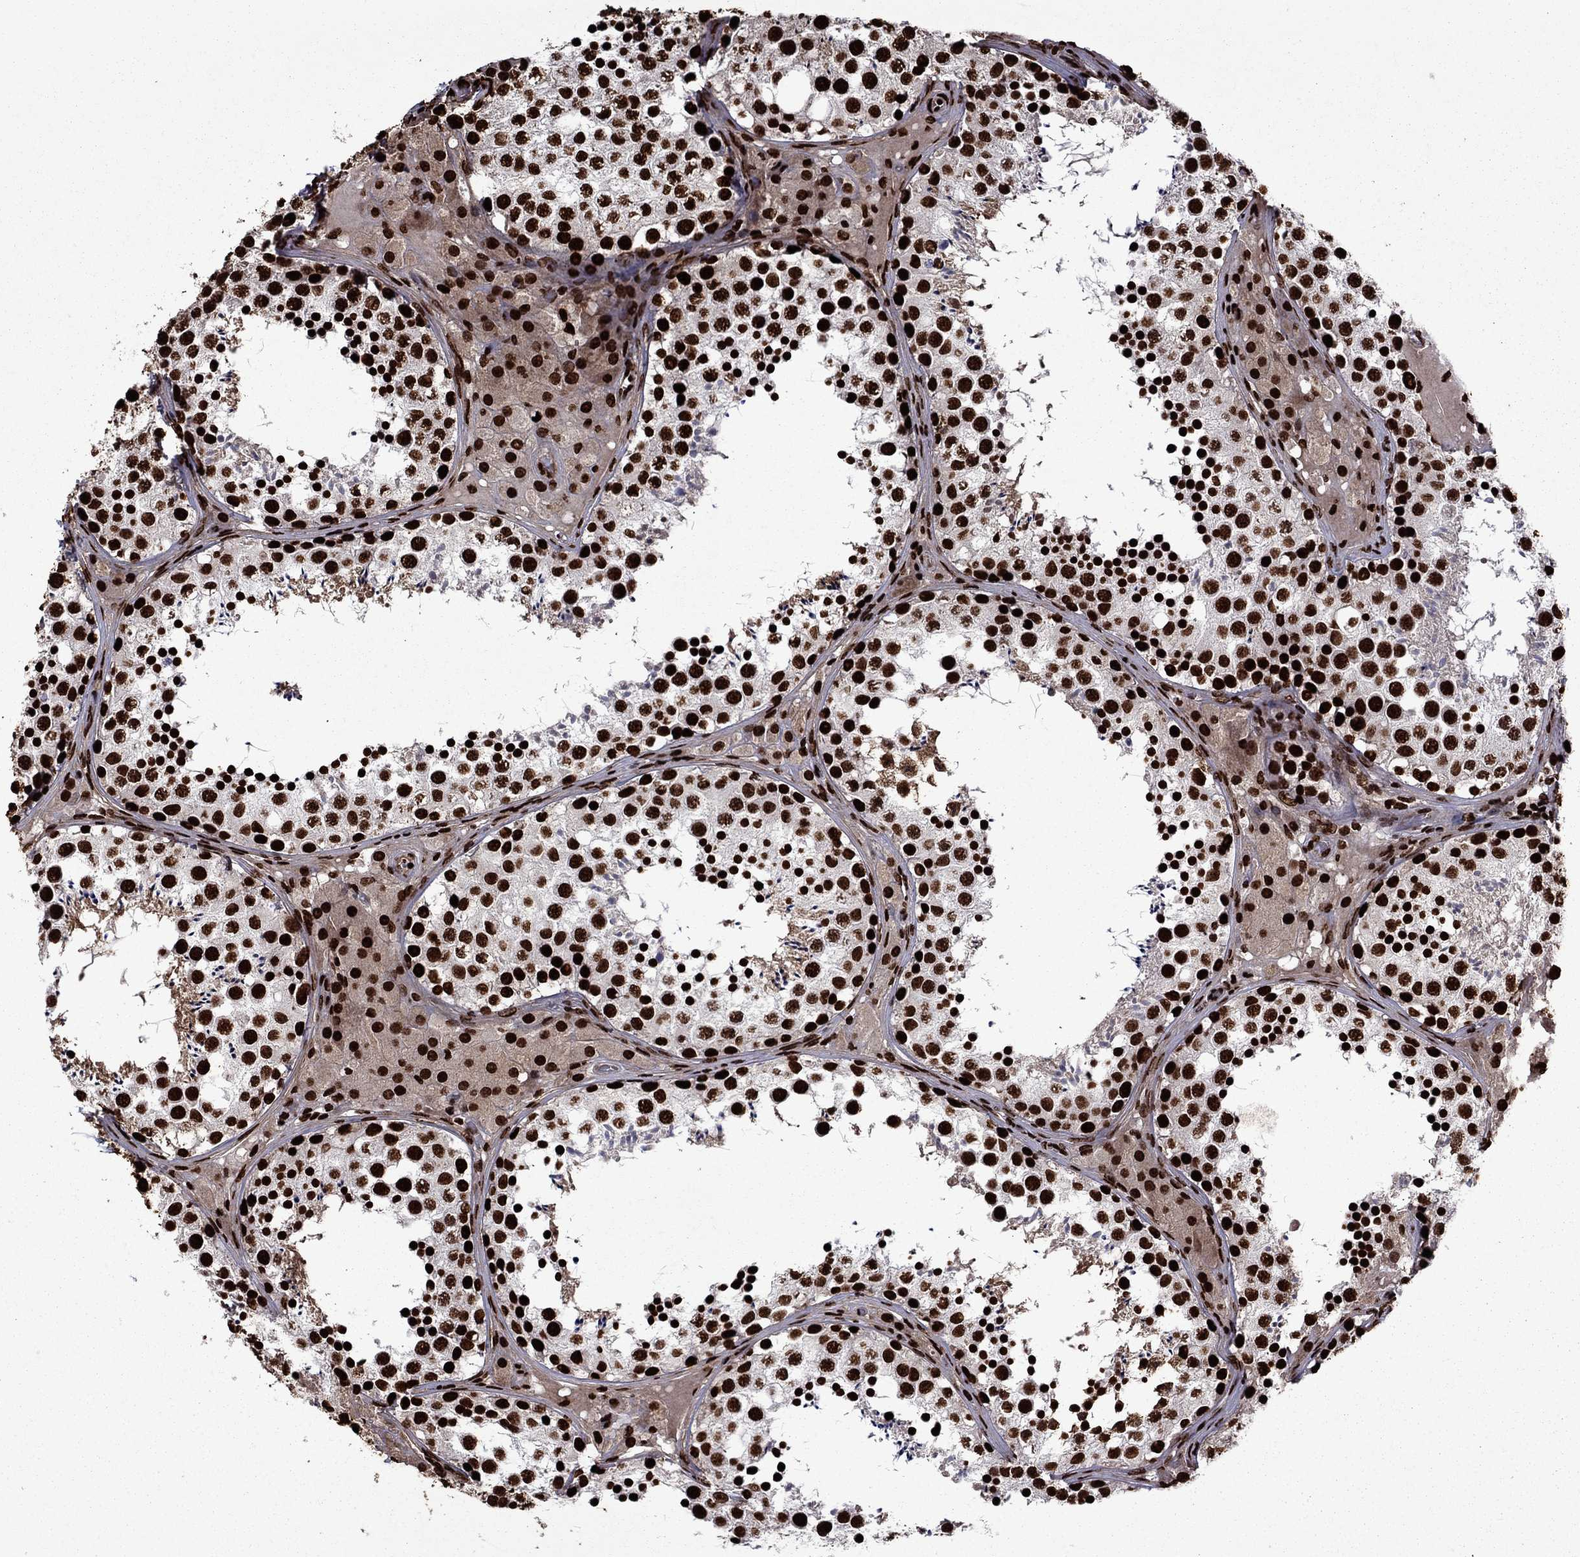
{"staining": {"intensity": "strong", "quantity": ">75%", "location": "nuclear"}, "tissue": "testis", "cell_type": "Cells in seminiferous ducts", "image_type": "normal", "snomed": [{"axis": "morphology", "description": "Normal tissue, NOS"}, {"axis": "topography", "description": "Testis"}], "caption": "High-power microscopy captured an immunohistochemistry photomicrograph of unremarkable testis, revealing strong nuclear staining in about >75% of cells in seminiferous ducts. The staining was performed using DAB (3,3'-diaminobenzidine), with brown indicating positive protein expression. Nuclei are stained blue with hematoxylin.", "gene": "LIMK1", "patient": {"sex": "male", "age": 34}}